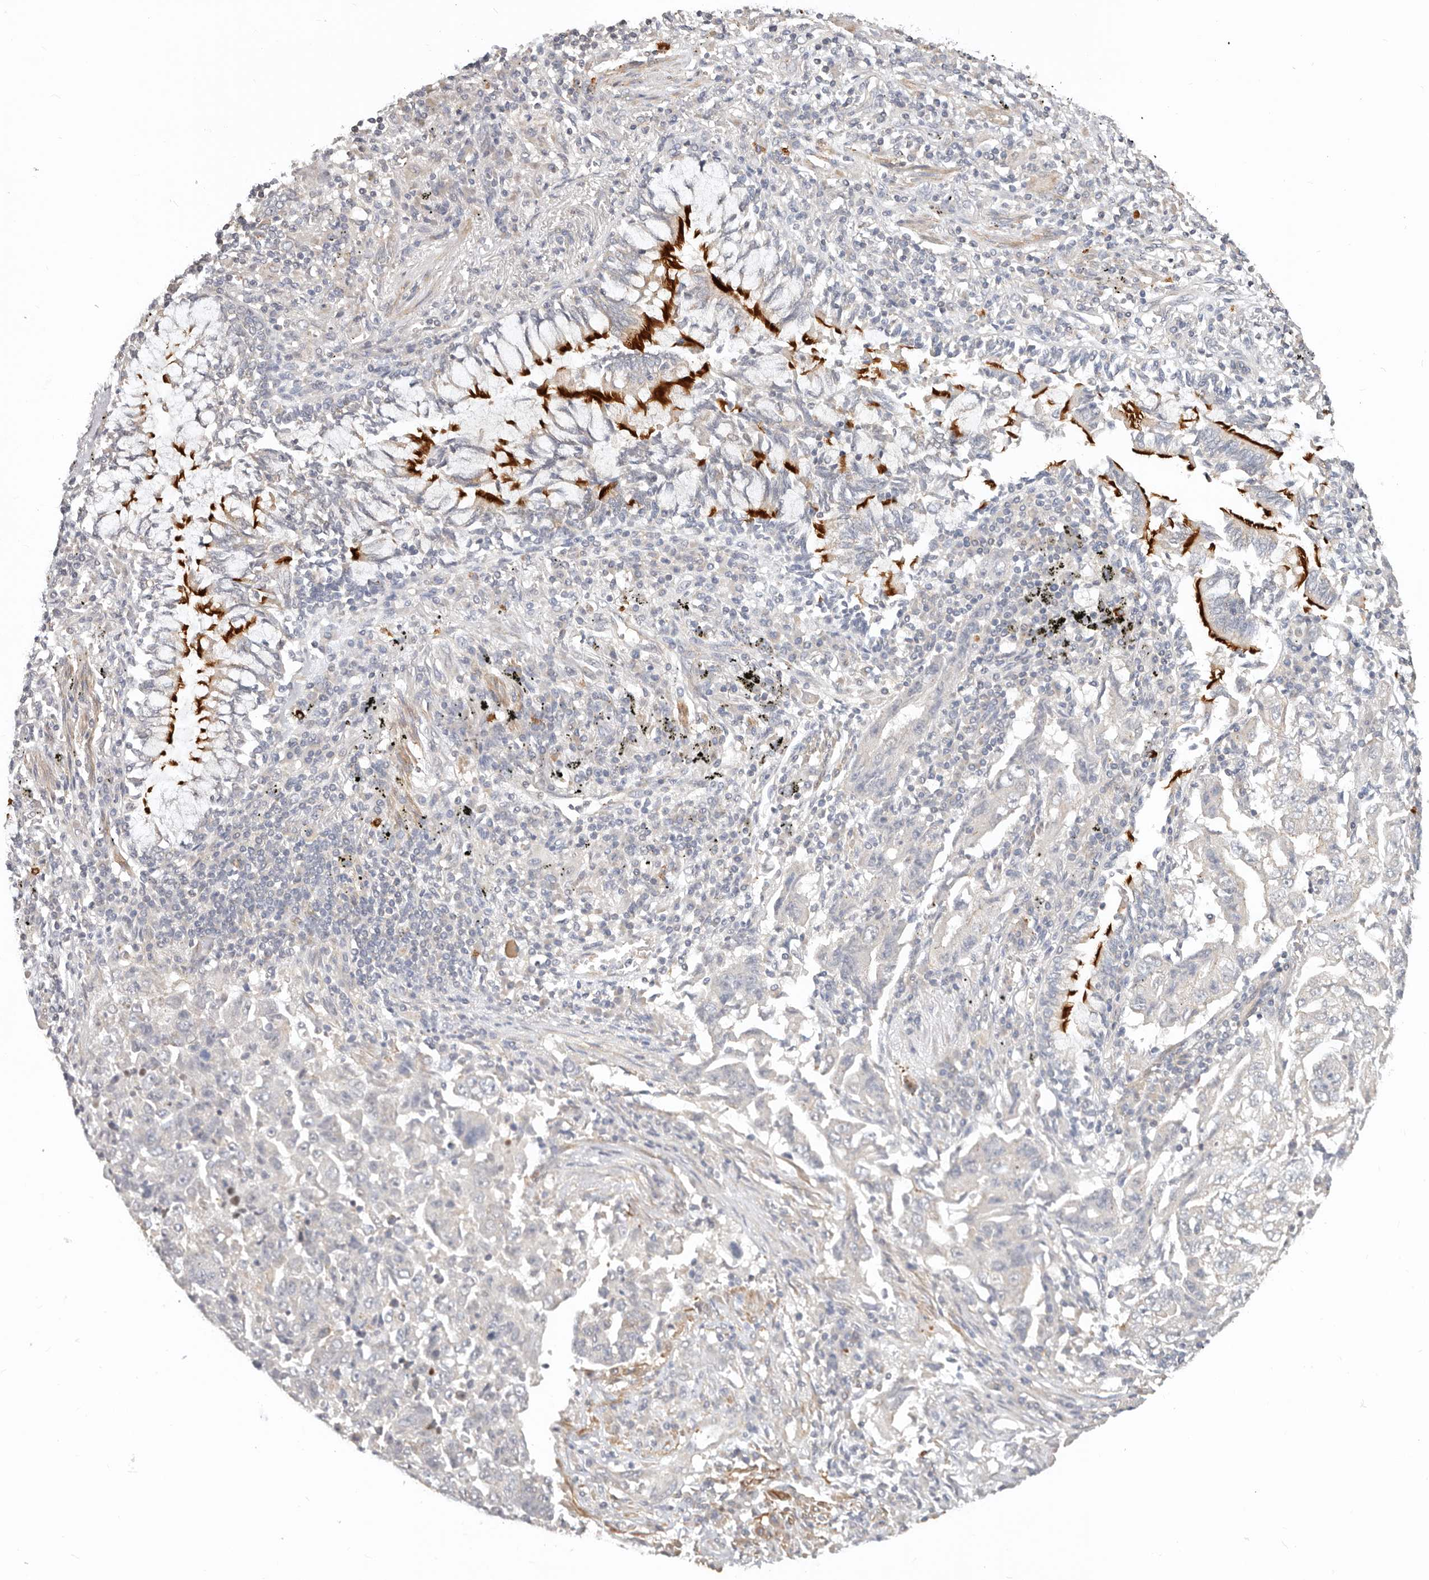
{"staining": {"intensity": "negative", "quantity": "none", "location": "none"}, "tissue": "lung cancer", "cell_type": "Tumor cells", "image_type": "cancer", "snomed": [{"axis": "morphology", "description": "Adenocarcinoma, NOS"}, {"axis": "topography", "description": "Lung"}], "caption": "DAB (3,3'-diaminobenzidine) immunohistochemical staining of human lung cancer (adenocarcinoma) shows no significant staining in tumor cells.", "gene": "ZRANB1", "patient": {"sex": "female", "age": 51}}